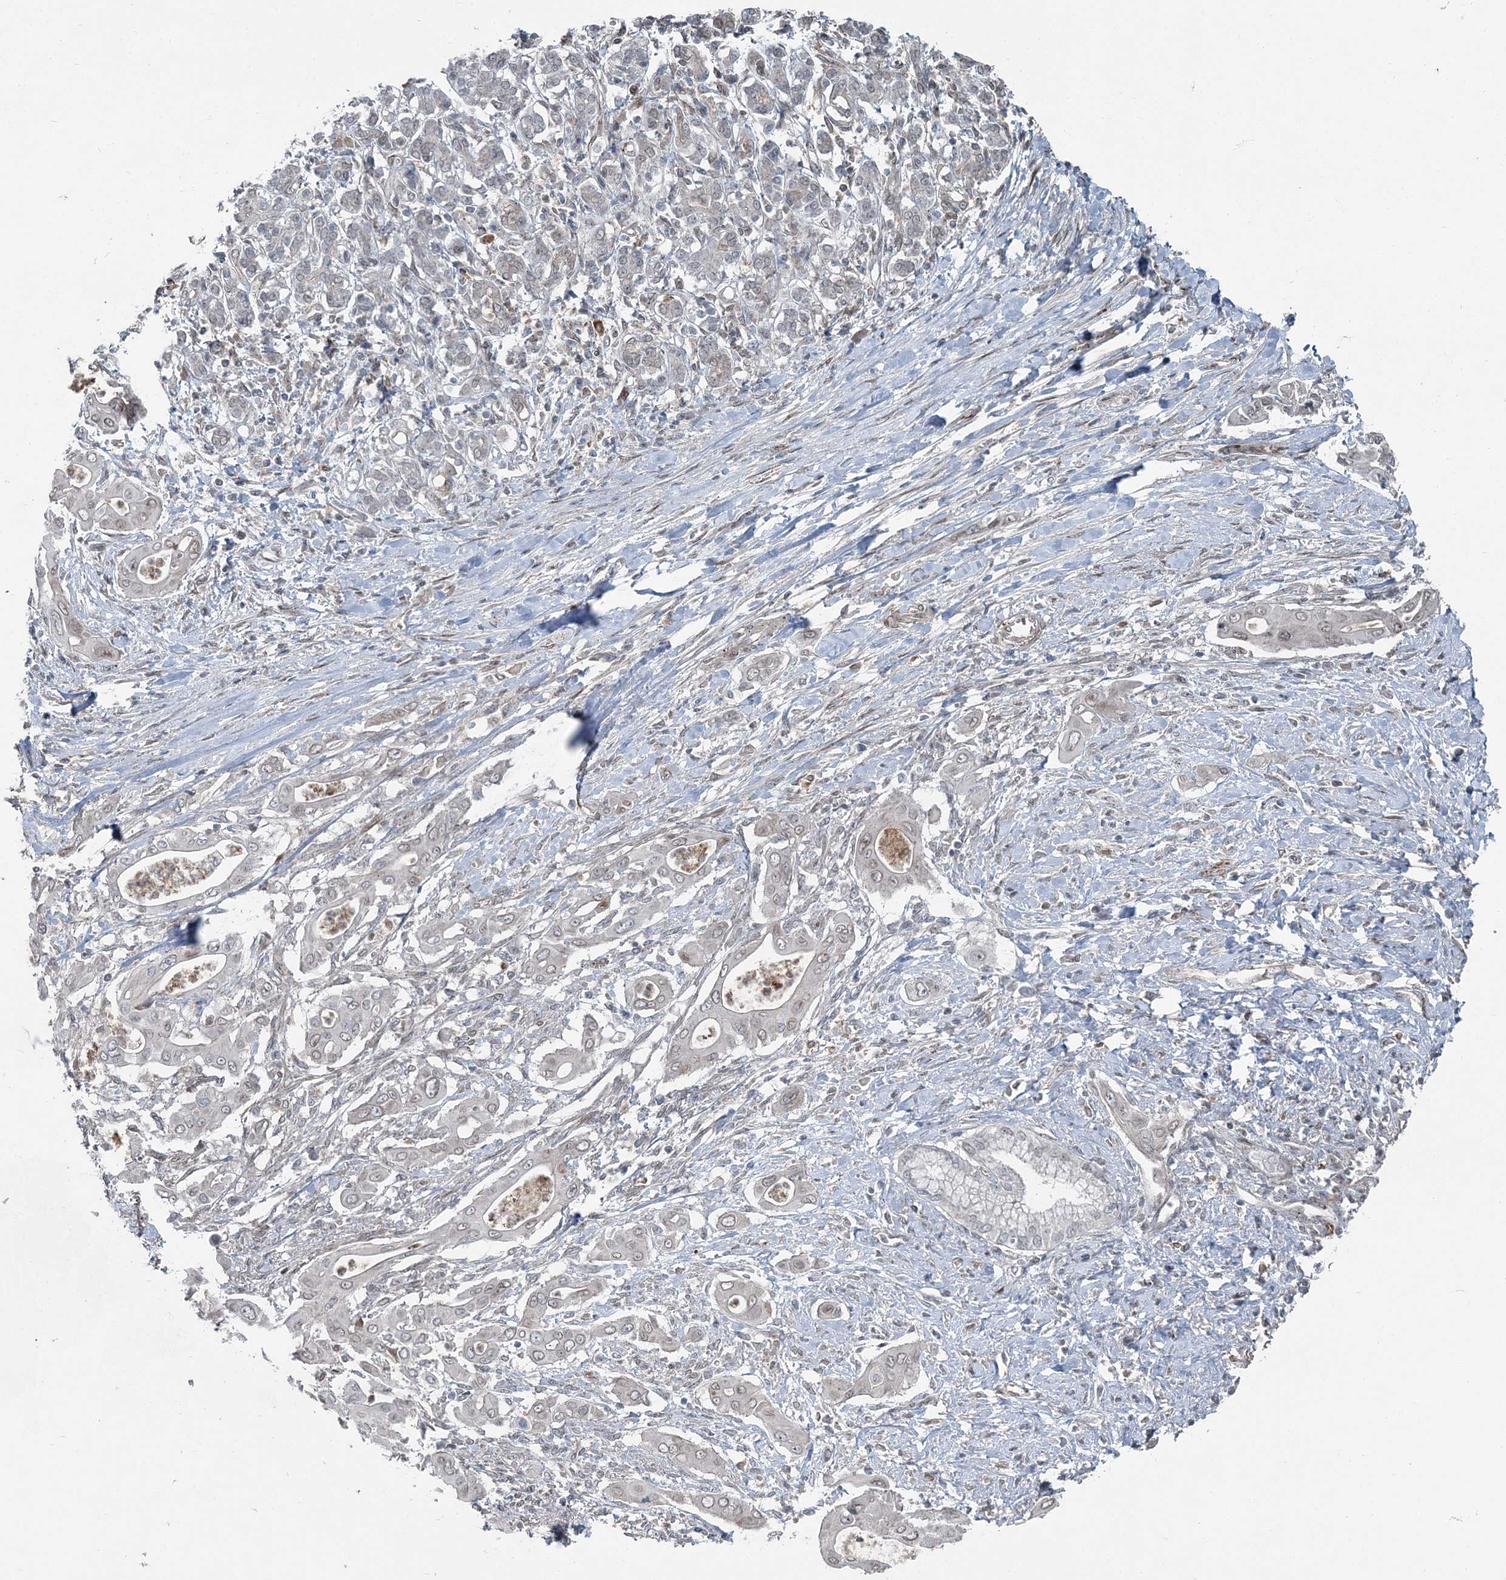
{"staining": {"intensity": "negative", "quantity": "none", "location": "none"}, "tissue": "pancreatic cancer", "cell_type": "Tumor cells", "image_type": "cancer", "snomed": [{"axis": "morphology", "description": "Adenocarcinoma, NOS"}, {"axis": "topography", "description": "Pancreas"}], "caption": "Human pancreatic cancer (adenocarcinoma) stained for a protein using immunohistochemistry shows no expression in tumor cells.", "gene": "FBXL17", "patient": {"sex": "male", "age": 58}}